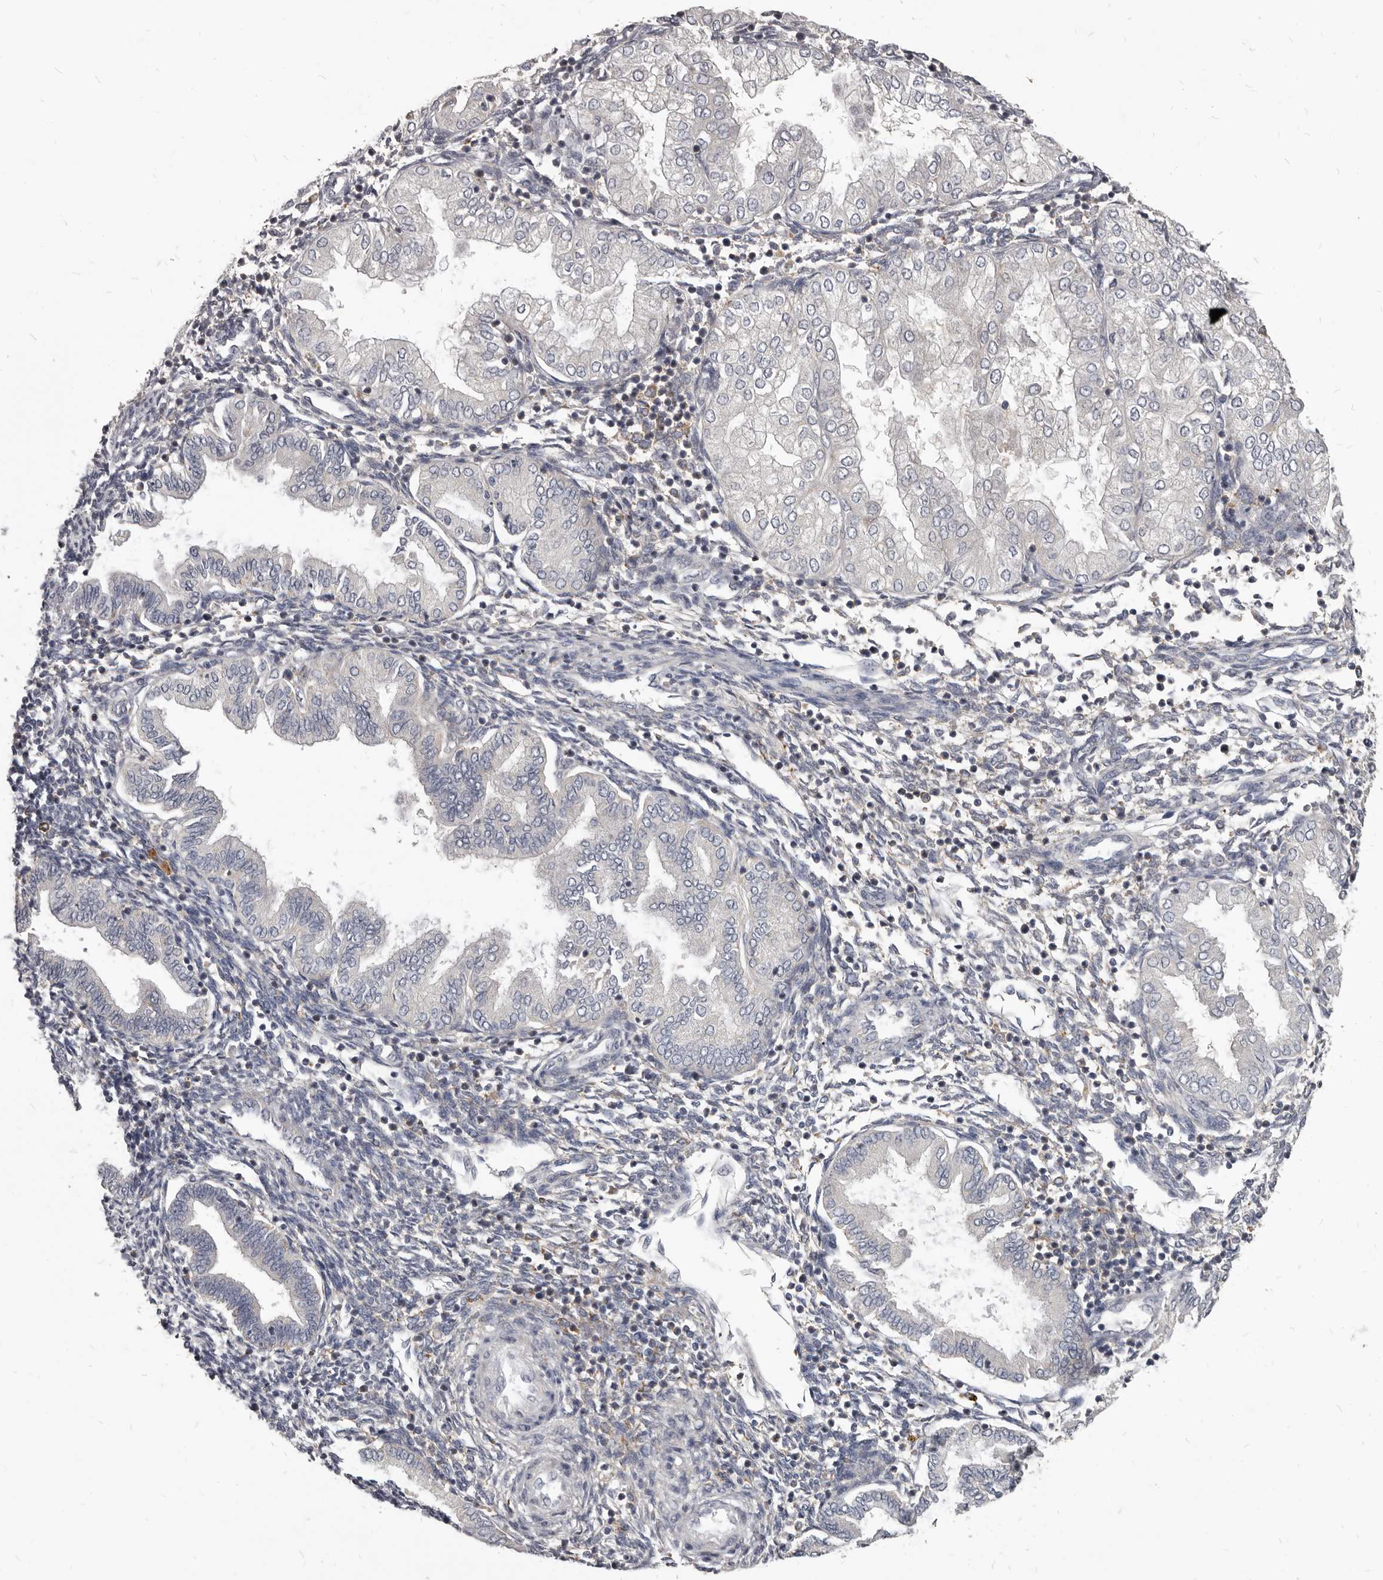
{"staining": {"intensity": "negative", "quantity": "none", "location": "none"}, "tissue": "endometrium", "cell_type": "Cells in endometrial stroma", "image_type": "normal", "snomed": [{"axis": "morphology", "description": "Normal tissue, NOS"}, {"axis": "topography", "description": "Endometrium"}], "caption": "This is an IHC micrograph of normal human endometrium. There is no expression in cells in endometrial stroma.", "gene": "PI4K2A", "patient": {"sex": "female", "age": 53}}